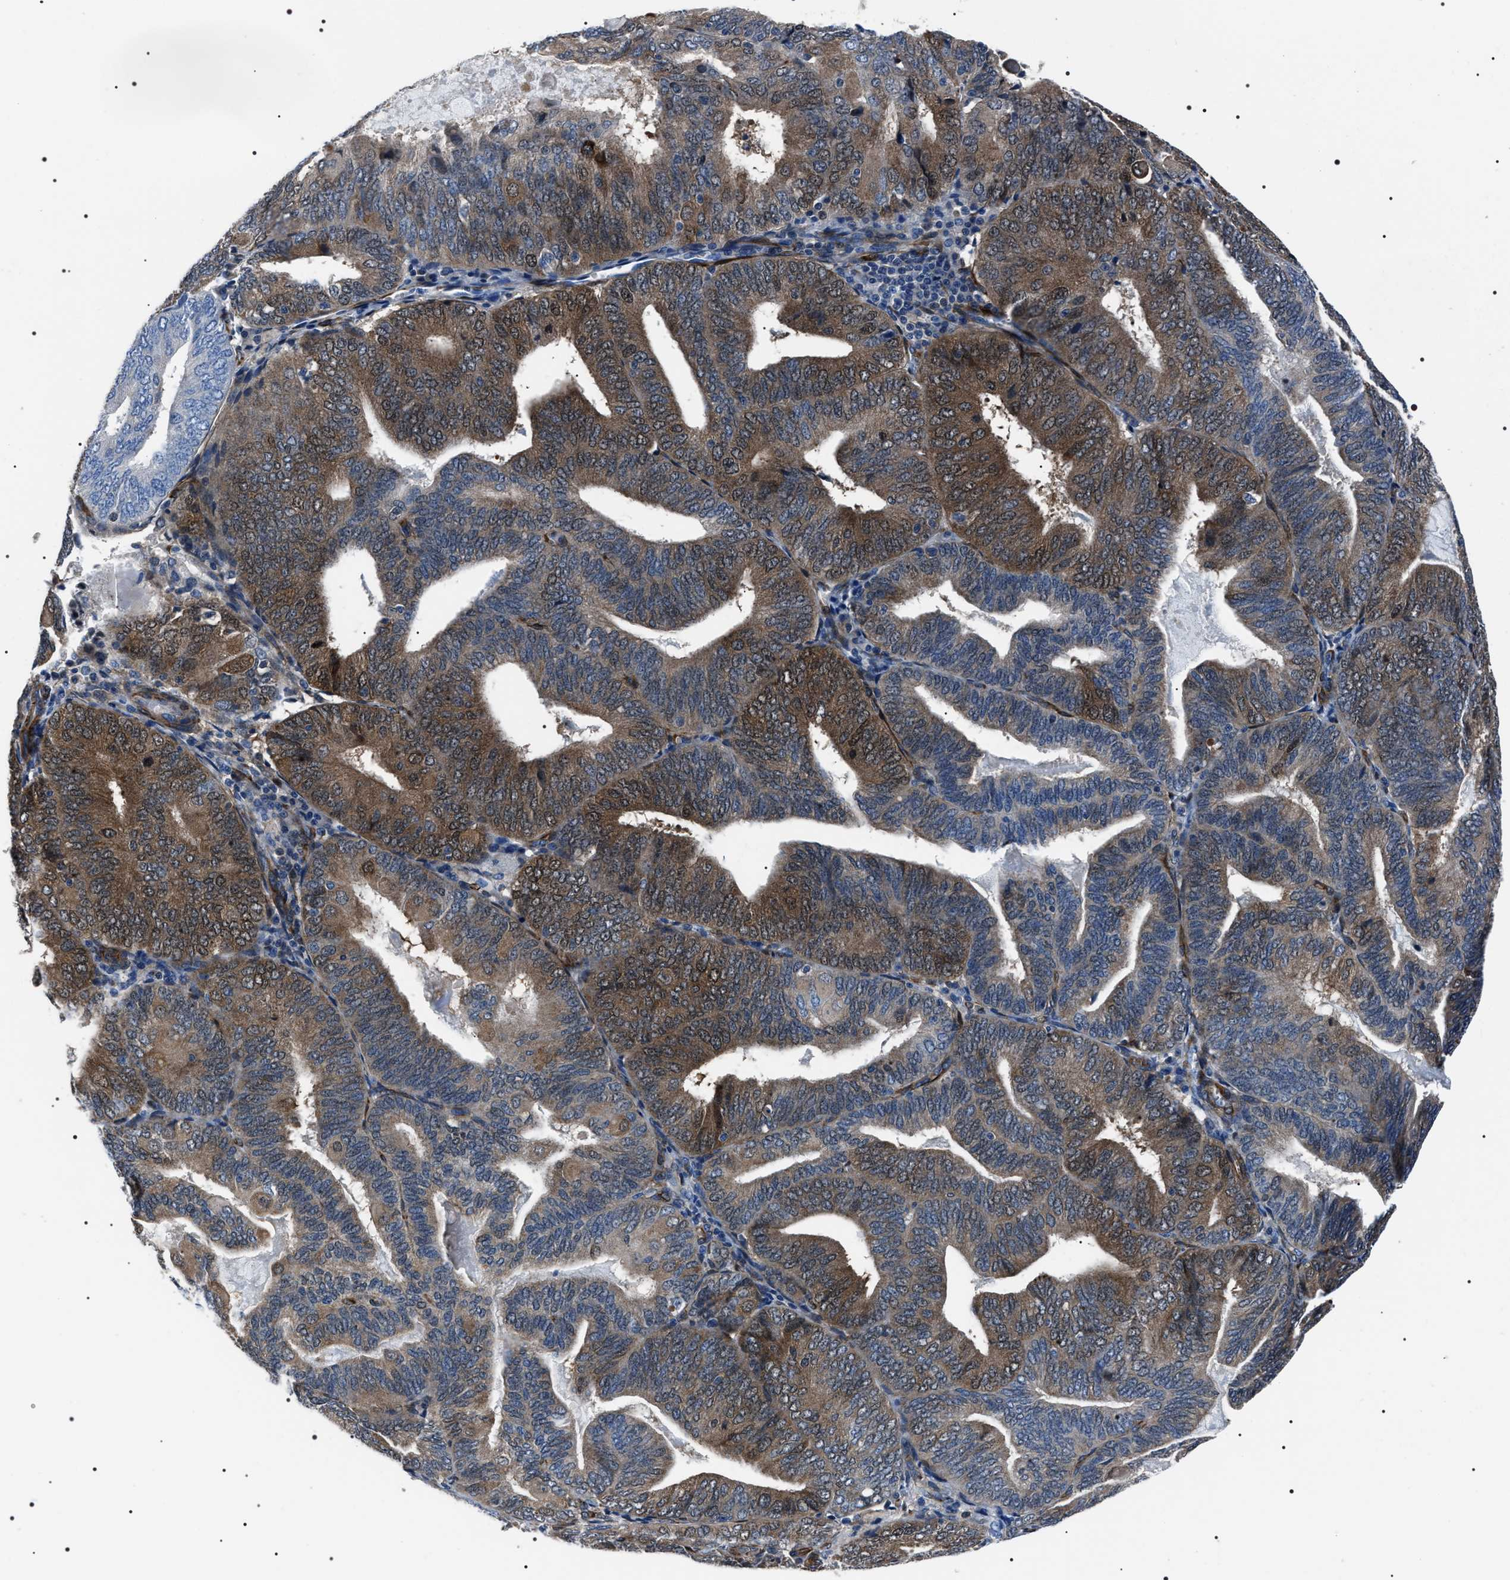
{"staining": {"intensity": "moderate", "quantity": "25%-75%", "location": "cytoplasmic/membranous"}, "tissue": "endometrial cancer", "cell_type": "Tumor cells", "image_type": "cancer", "snomed": [{"axis": "morphology", "description": "Adenocarcinoma, NOS"}, {"axis": "topography", "description": "Endometrium"}], "caption": "A micrograph of human endometrial cancer stained for a protein exhibits moderate cytoplasmic/membranous brown staining in tumor cells.", "gene": "BAG2", "patient": {"sex": "female", "age": 81}}